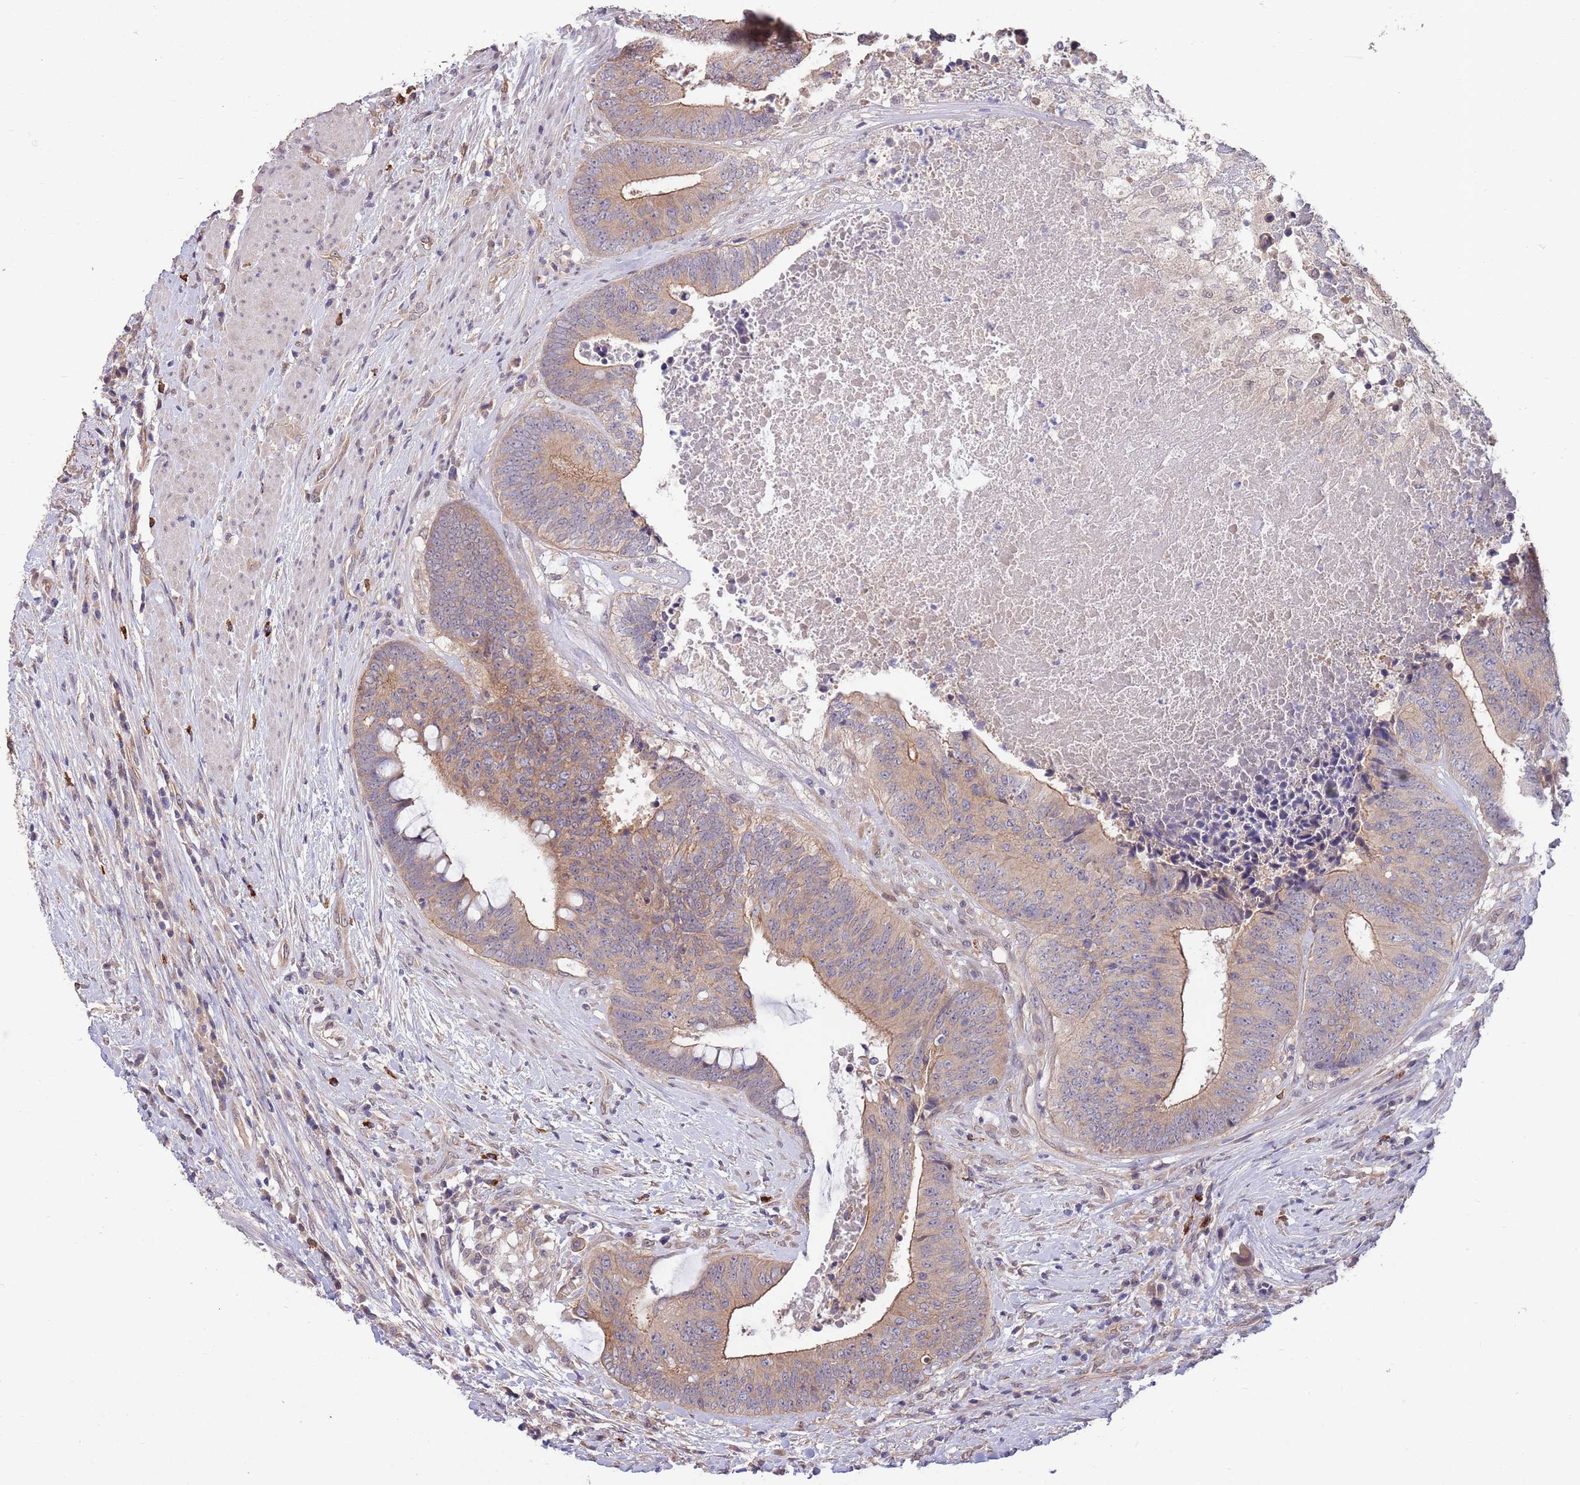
{"staining": {"intensity": "moderate", "quantity": ">75%", "location": "cytoplasmic/membranous"}, "tissue": "colorectal cancer", "cell_type": "Tumor cells", "image_type": "cancer", "snomed": [{"axis": "morphology", "description": "Adenocarcinoma, NOS"}, {"axis": "topography", "description": "Rectum"}], "caption": "Protein staining displays moderate cytoplasmic/membranous positivity in approximately >75% of tumor cells in colorectal cancer (adenocarcinoma). The protein of interest is shown in brown color, while the nuclei are stained blue.", "gene": "MARVELD2", "patient": {"sex": "male", "age": 72}}